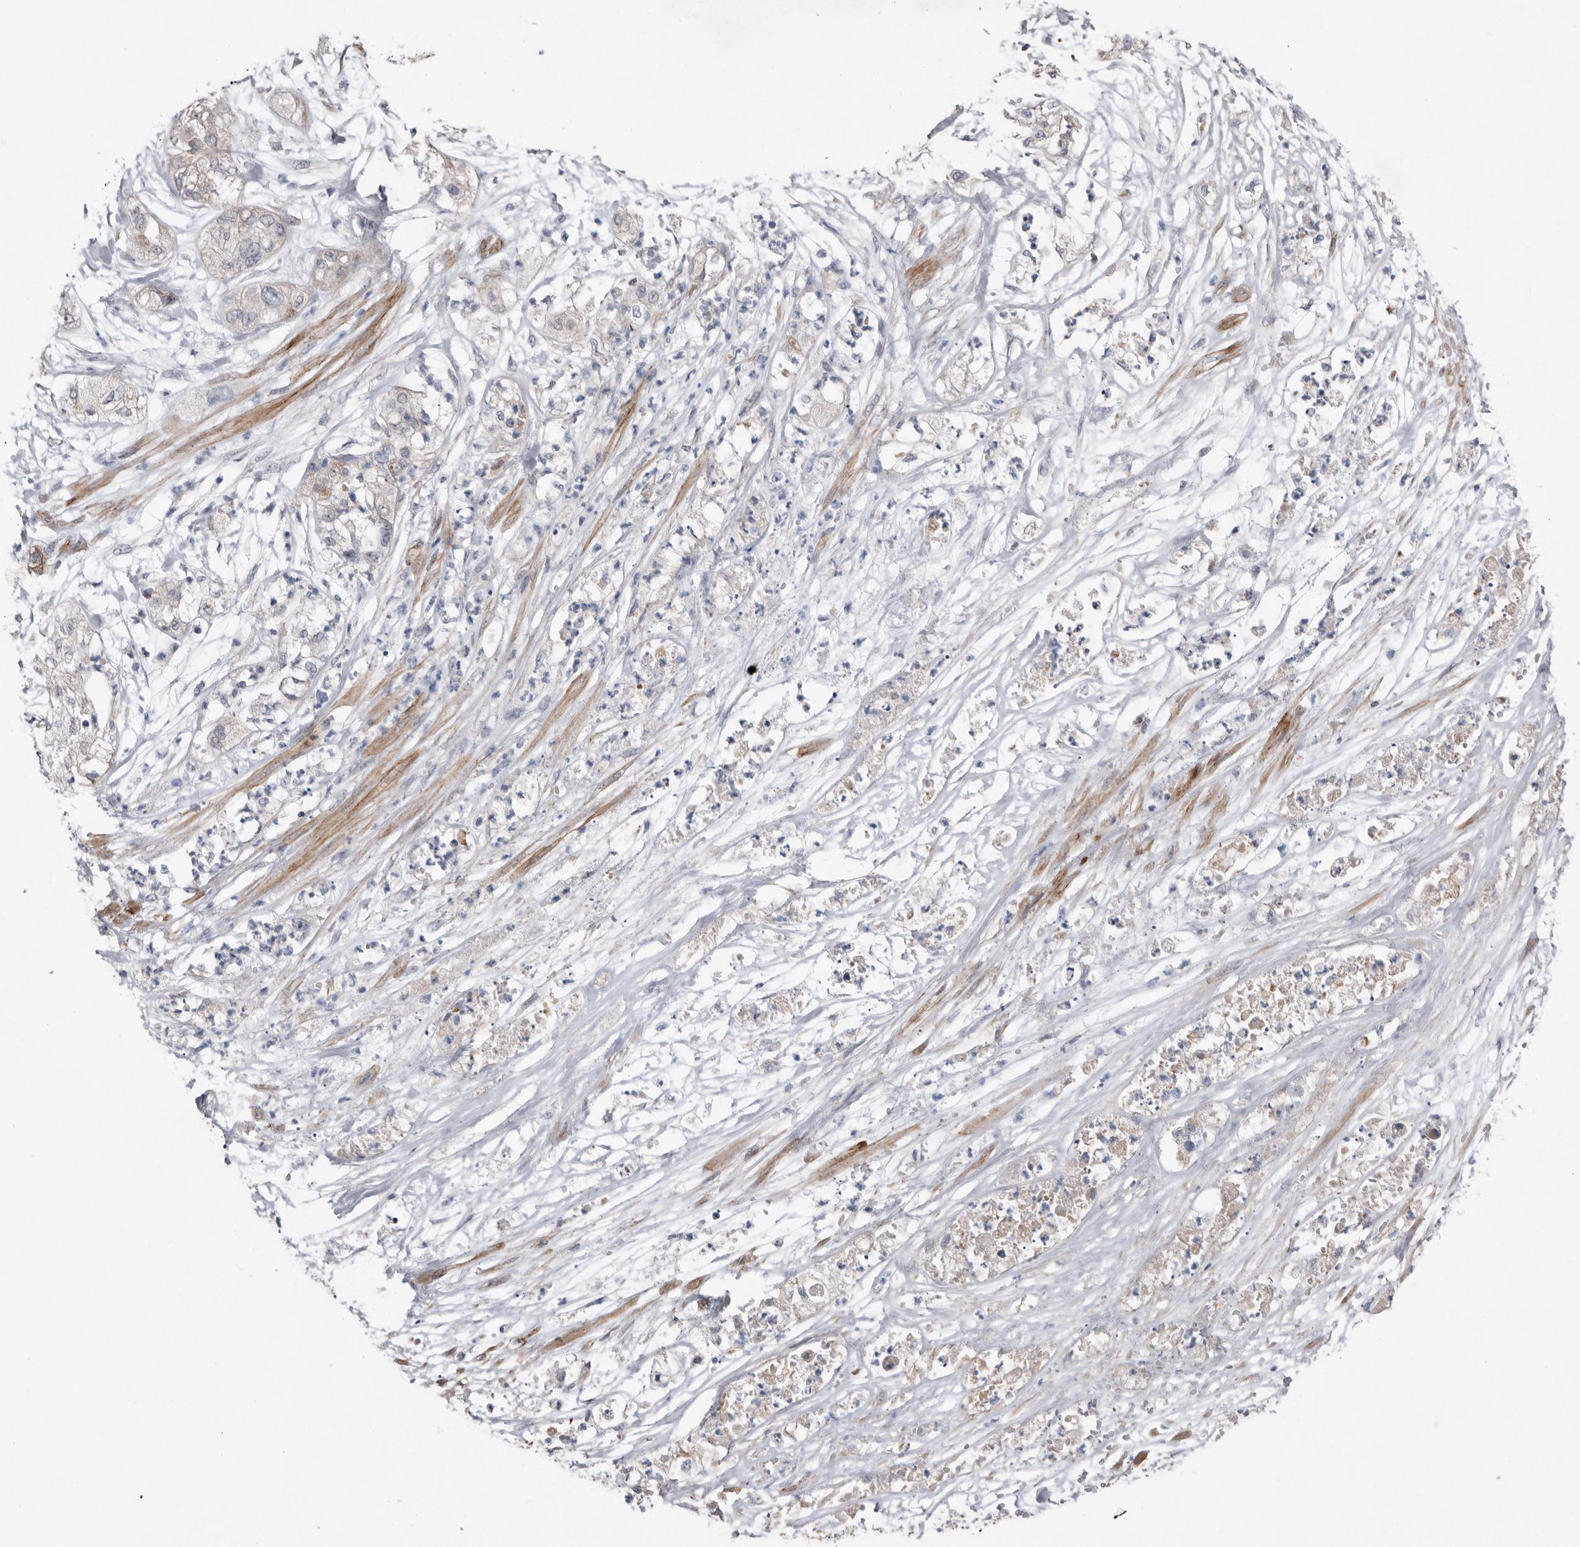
{"staining": {"intensity": "negative", "quantity": "none", "location": "none"}, "tissue": "pancreatic cancer", "cell_type": "Tumor cells", "image_type": "cancer", "snomed": [{"axis": "morphology", "description": "Adenocarcinoma, NOS"}, {"axis": "topography", "description": "Pancreas"}], "caption": "Immunohistochemistry of human pancreatic cancer displays no staining in tumor cells.", "gene": "RANBP17", "patient": {"sex": "female", "age": 78}}